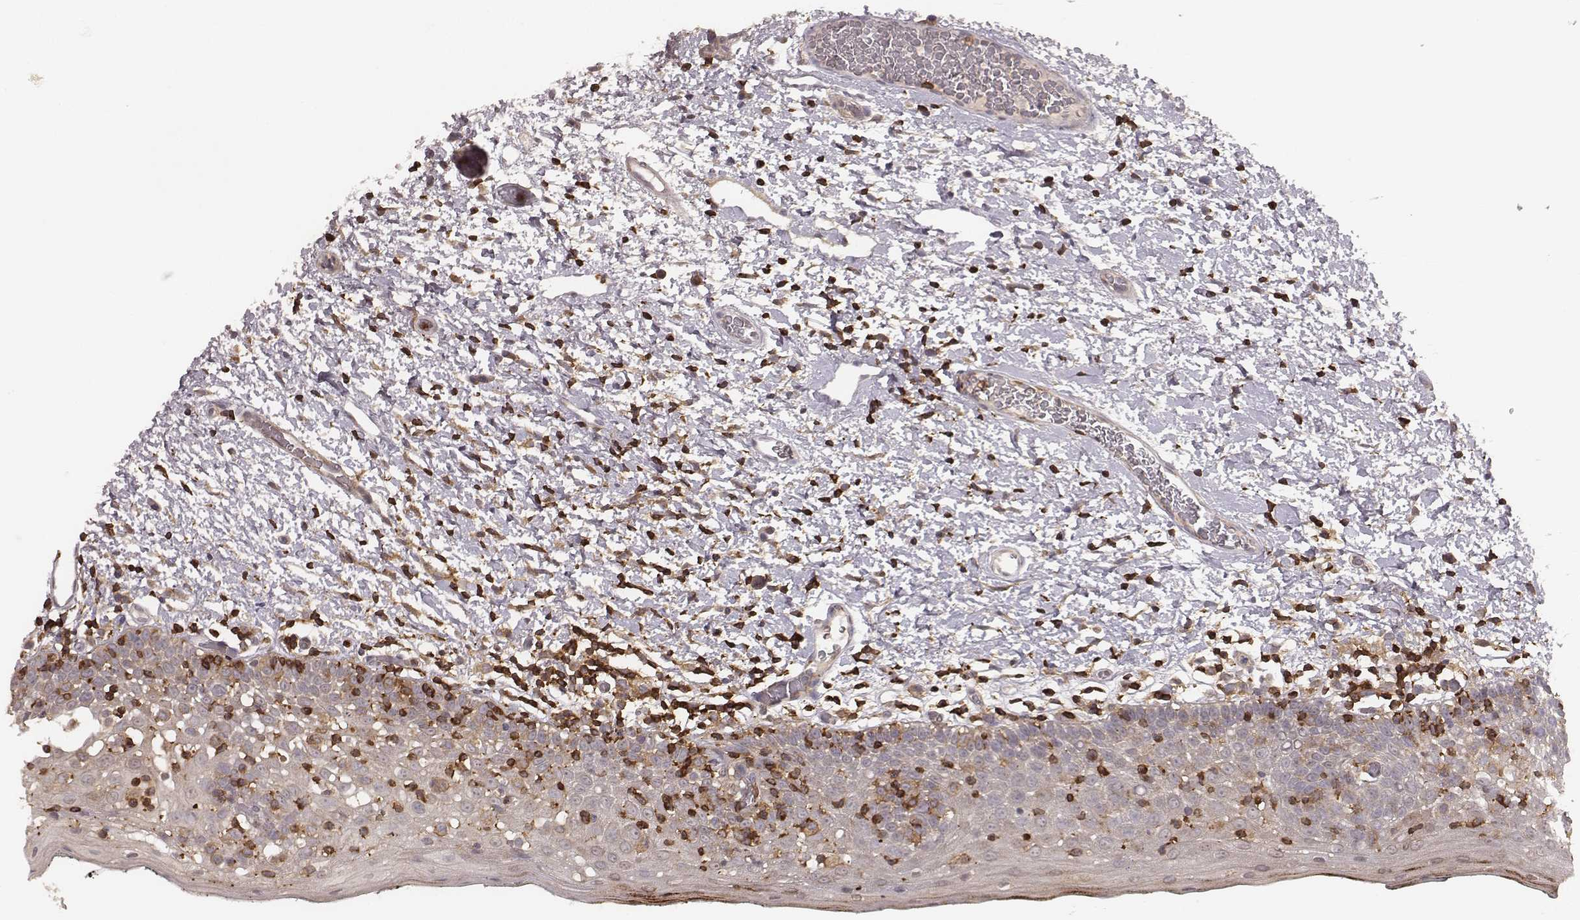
{"staining": {"intensity": "negative", "quantity": "none", "location": "none"}, "tissue": "oral mucosa", "cell_type": "Squamous epithelial cells", "image_type": "normal", "snomed": [{"axis": "morphology", "description": "Normal tissue, NOS"}, {"axis": "morphology", "description": "Squamous cell carcinoma, NOS"}, {"axis": "topography", "description": "Oral tissue"}, {"axis": "topography", "description": "Head-Neck"}], "caption": "This is a micrograph of IHC staining of unremarkable oral mucosa, which shows no positivity in squamous epithelial cells.", "gene": "PILRA", "patient": {"sex": "male", "age": 69}}